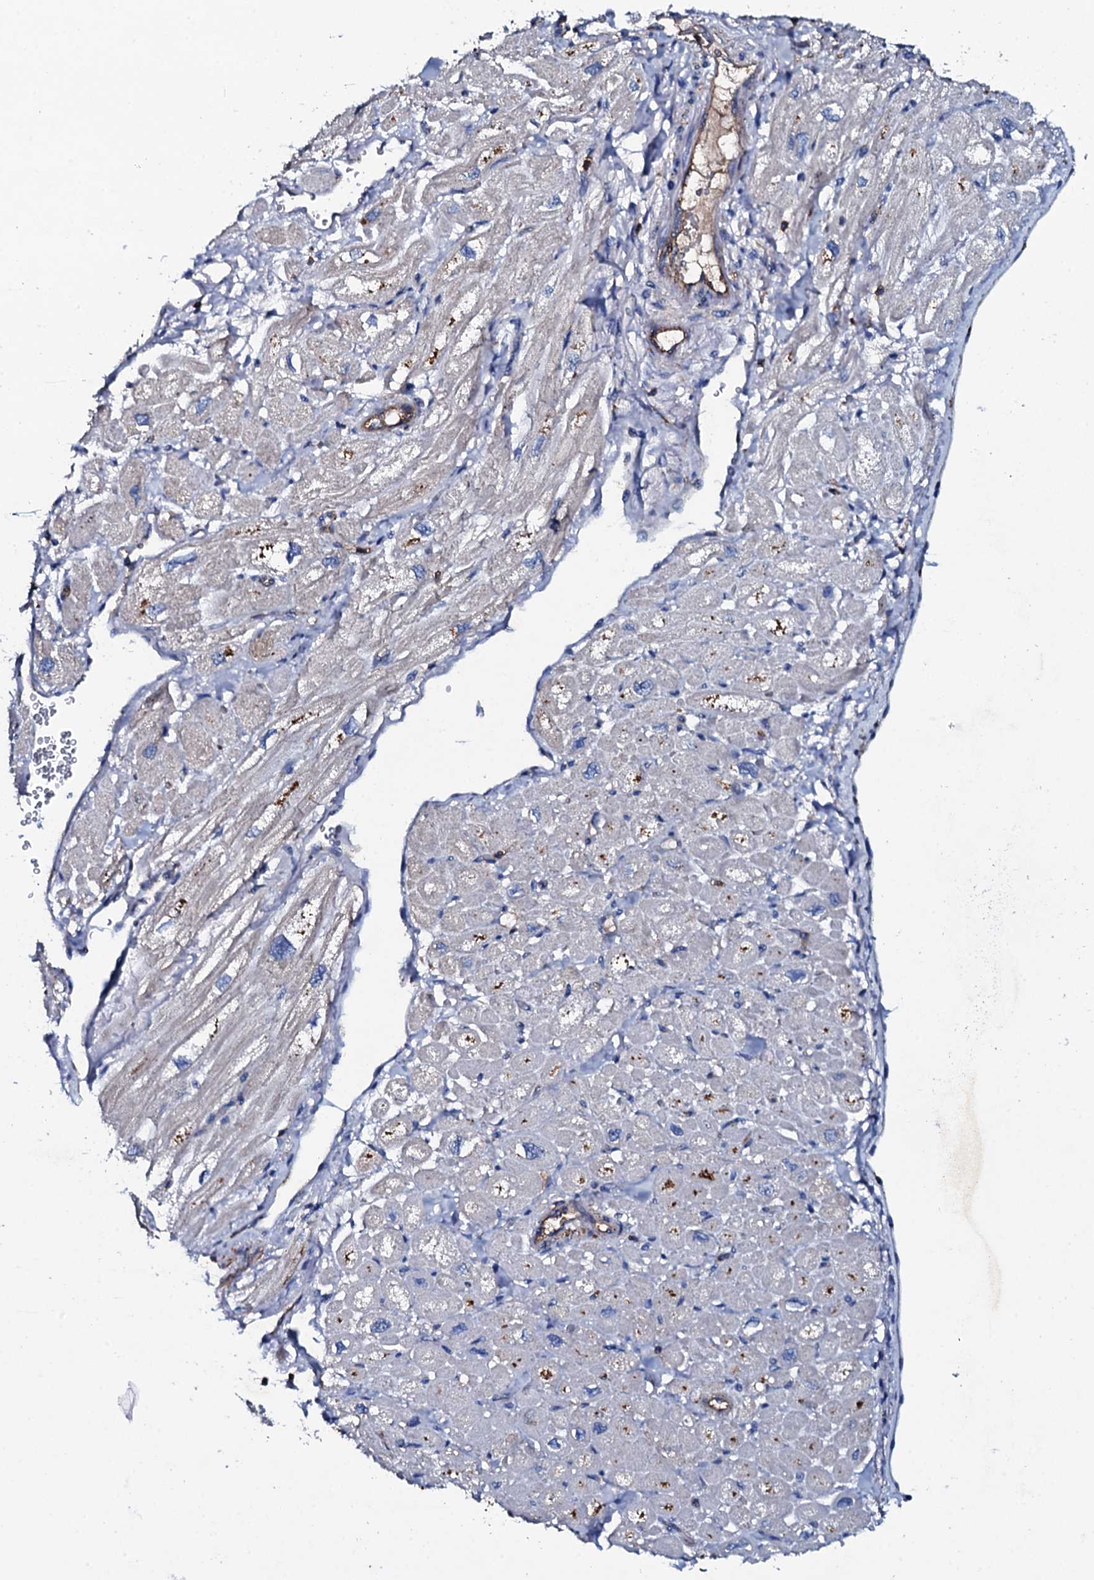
{"staining": {"intensity": "negative", "quantity": "none", "location": "none"}, "tissue": "heart muscle", "cell_type": "Cardiomyocytes", "image_type": "normal", "snomed": [{"axis": "morphology", "description": "Normal tissue, NOS"}, {"axis": "topography", "description": "Heart"}], "caption": "Immunohistochemical staining of normal heart muscle displays no significant expression in cardiomyocytes. Brightfield microscopy of immunohistochemistry stained with DAB (brown) and hematoxylin (blue), captured at high magnification.", "gene": "MS4A4E", "patient": {"sex": "male", "age": 65}}